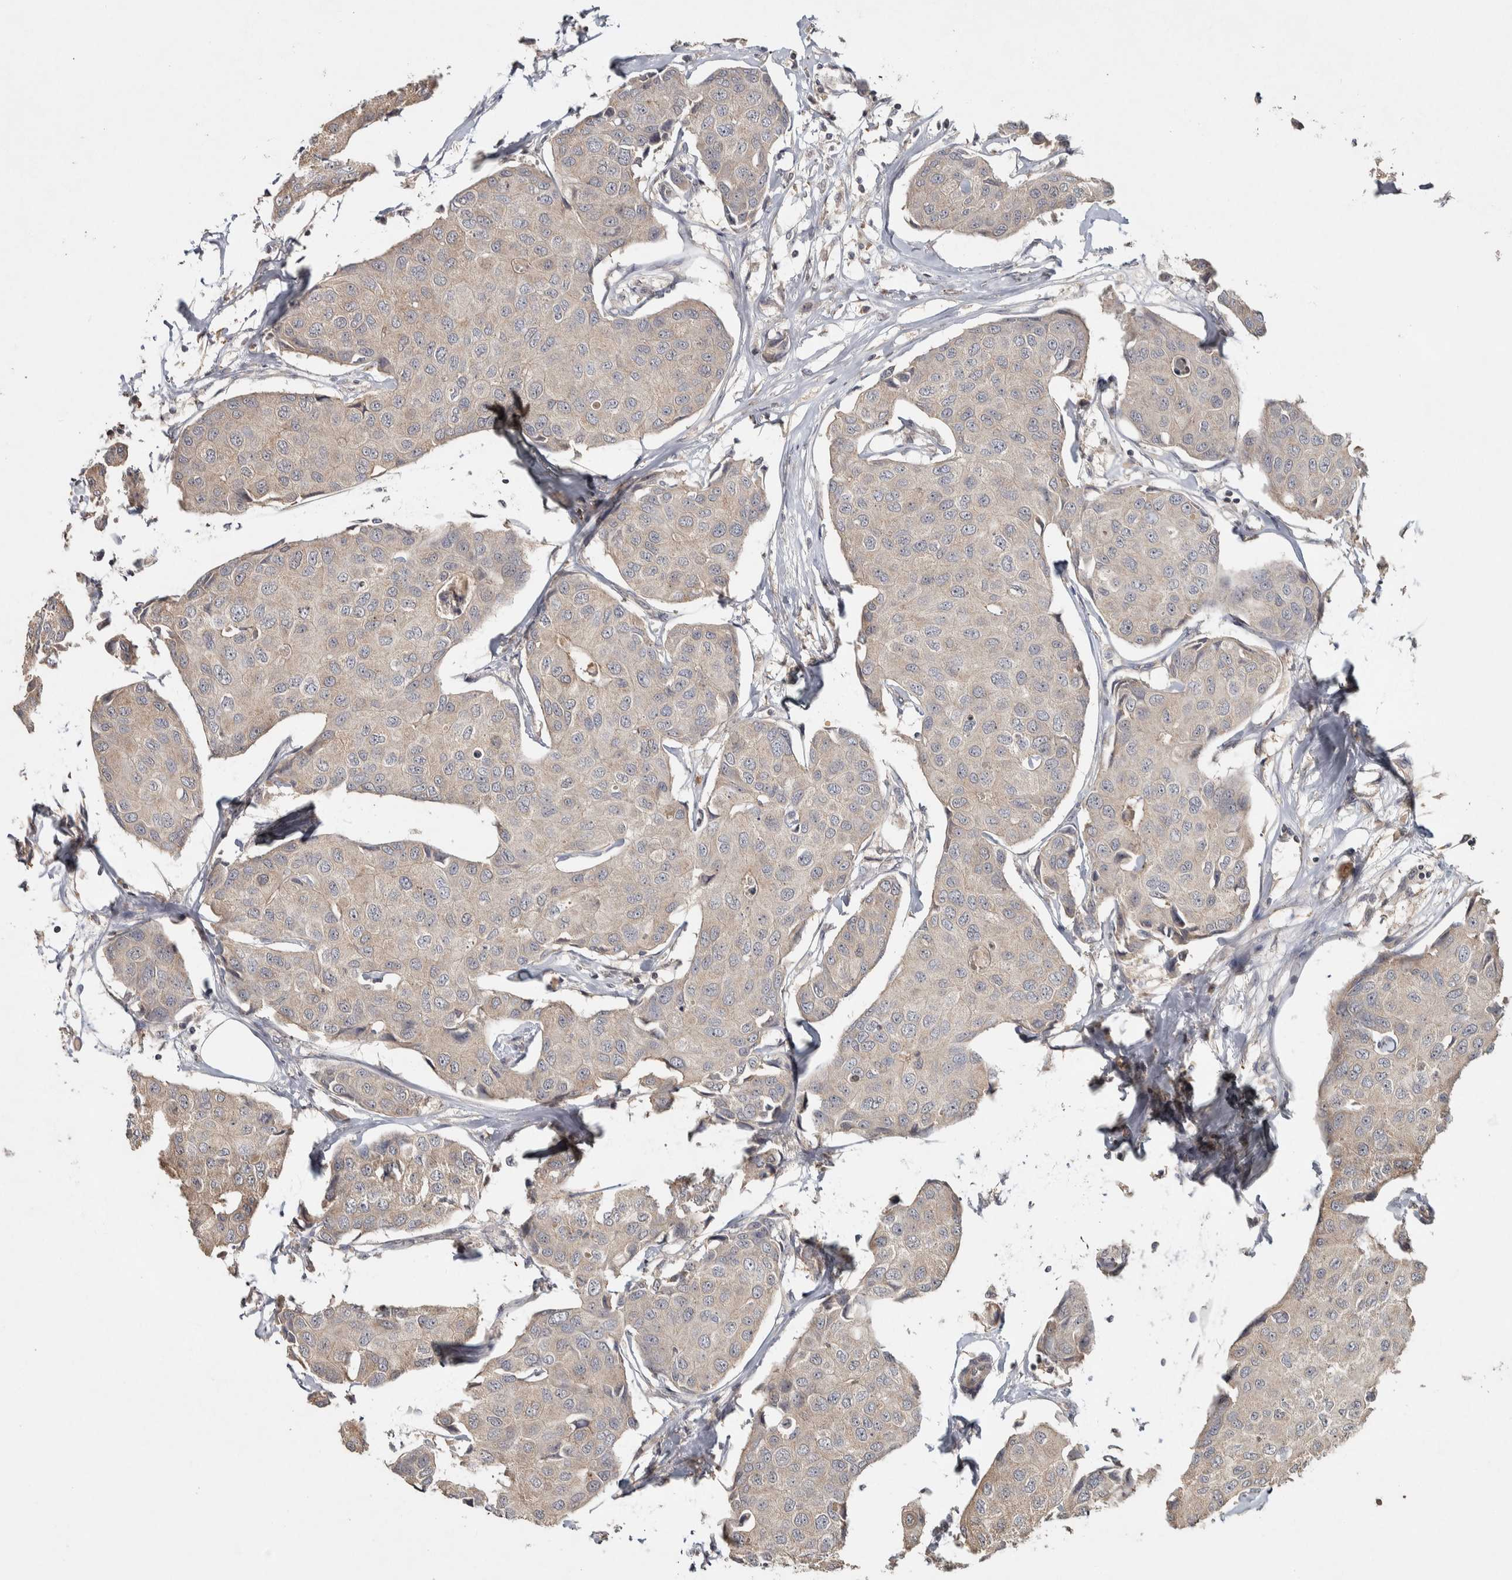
{"staining": {"intensity": "weak", "quantity": "<25%", "location": "cytoplasmic/membranous"}, "tissue": "breast cancer", "cell_type": "Tumor cells", "image_type": "cancer", "snomed": [{"axis": "morphology", "description": "Duct carcinoma"}, {"axis": "topography", "description": "Breast"}], "caption": "Breast cancer (intraductal carcinoma) was stained to show a protein in brown. There is no significant positivity in tumor cells. Brightfield microscopy of immunohistochemistry (IHC) stained with DAB (3,3'-diaminobenzidine) (brown) and hematoxylin (blue), captured at high magnification.", "gene": "EIF3H", "patient": {"sex": "female", "age": 80}}